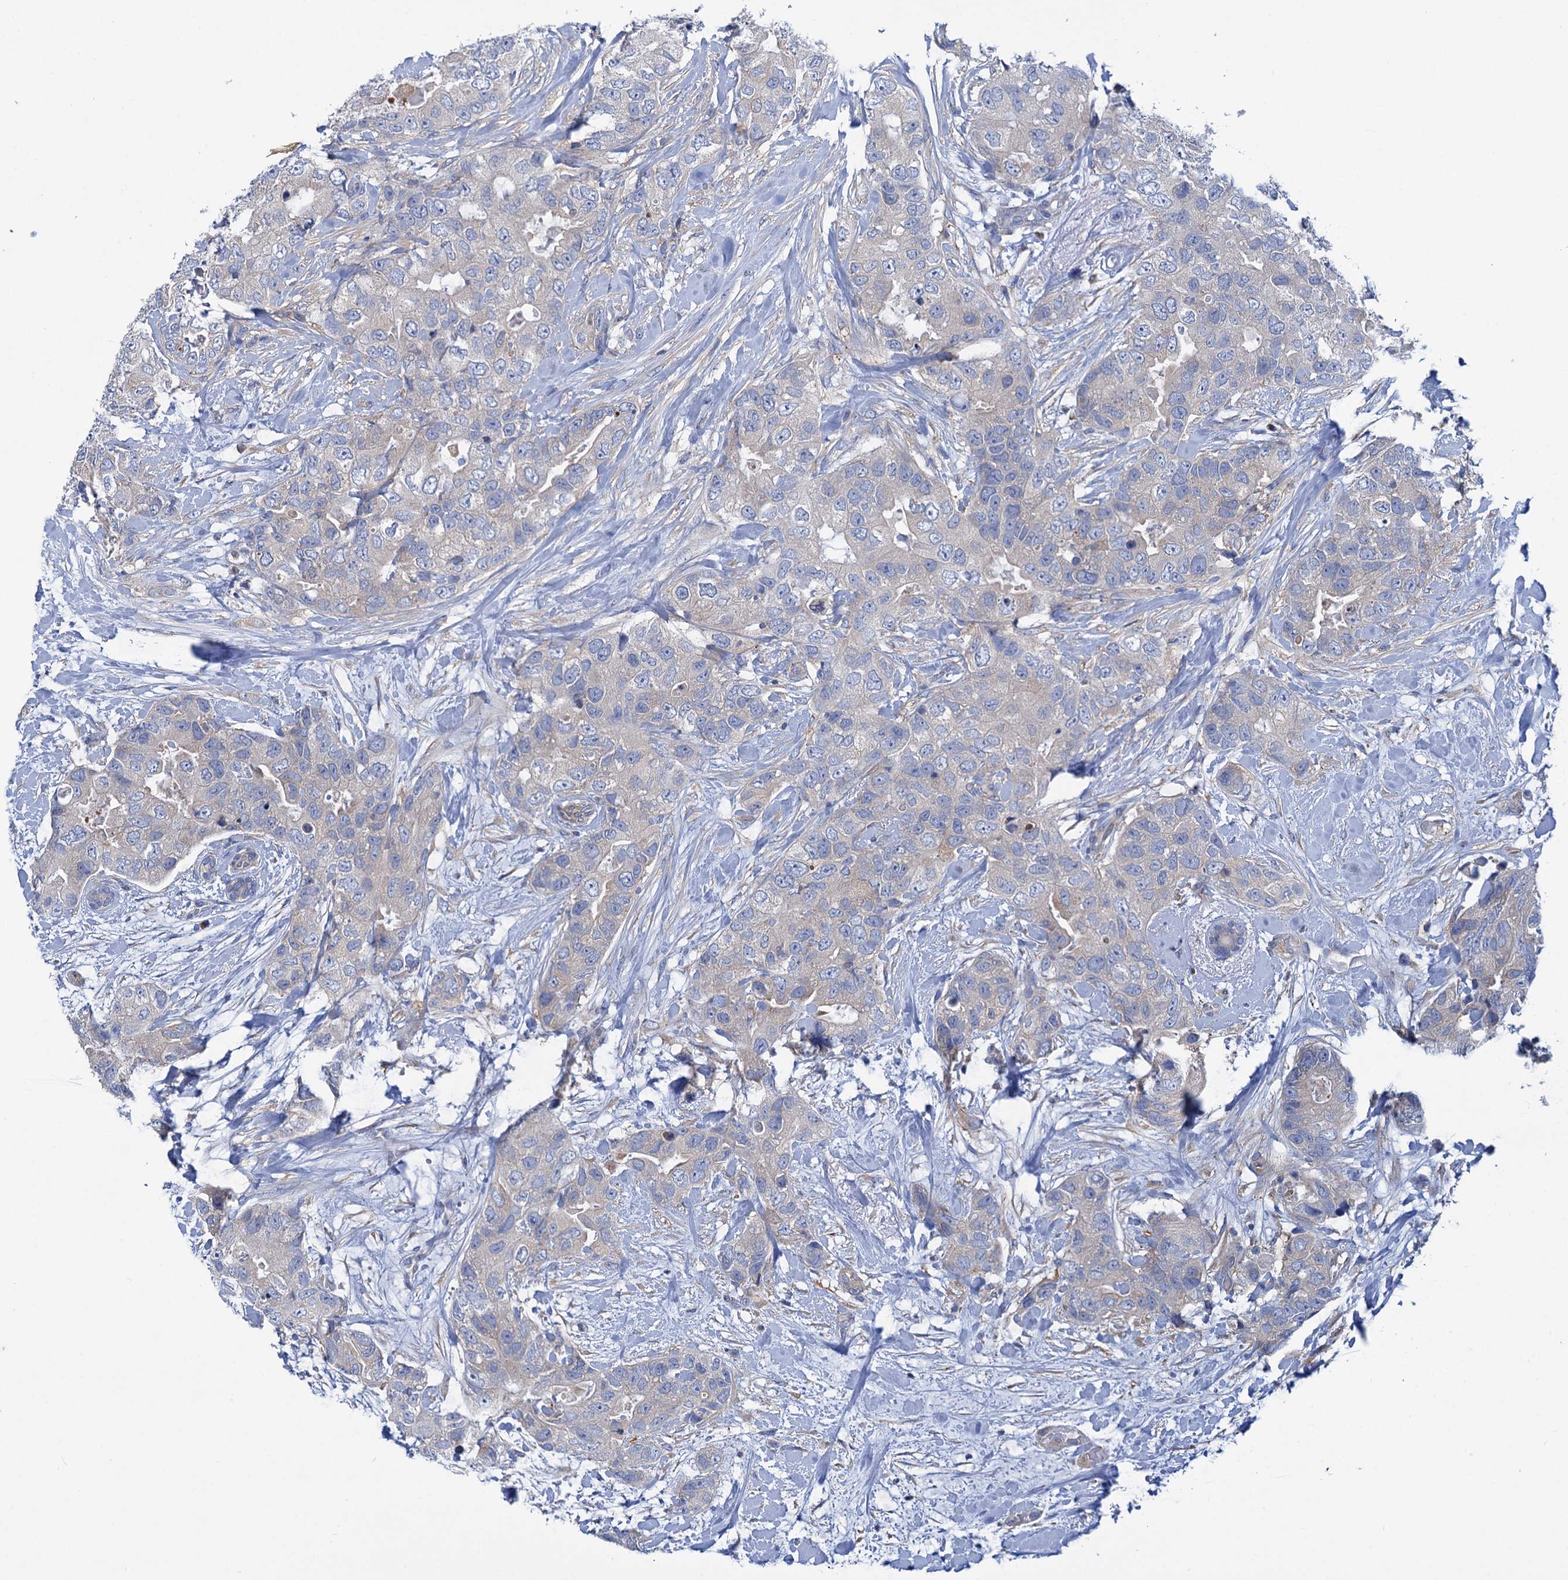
{"staining": {"intensity": "negative", "quantity": "none", "location": "none"}, "tissue": "breast cancer", "cell_type": "Tumor cells", "image_type": "cancer", "snomed": [{"axis": "morphology", "description": "Duct carcinoma"}, {"axis": "topography", "description": "Breast"}], "caption": "A high-resolution micrograph shows immunohistochemistry staining of breast cancer, which displays no significant expression in tumor cells.", "gene": "TRIM55", "patient": {"sex": "female", "age": 62}}